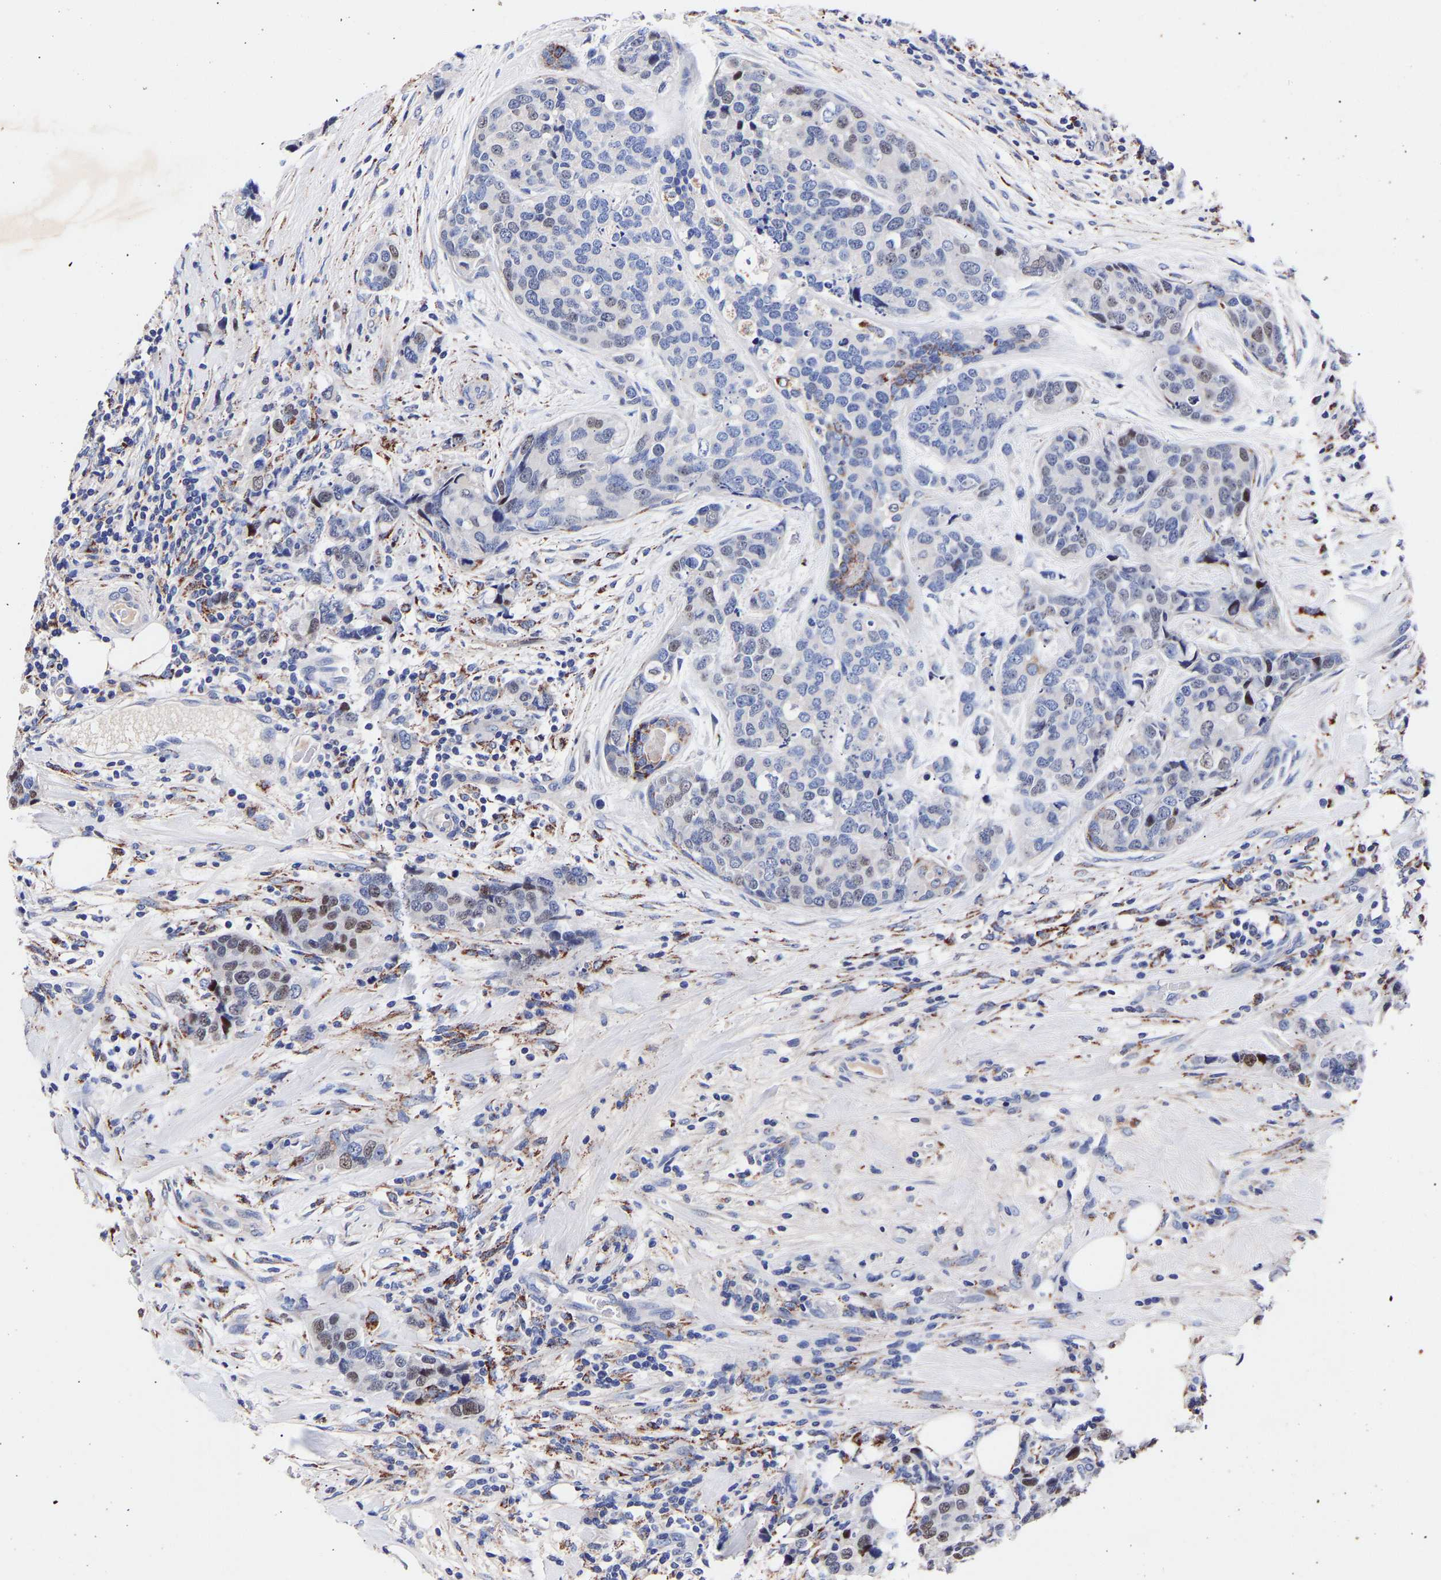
{"staining": {"intensity": "negative", "quantity": "none", "location": "none"}, "tissue": "breast cancer", "cell_type": "Tumor cells", "image_type": "cancer", "snomed": [{"axis": "morphology", "description": "Lobular carcinoma"}, {"axis": "topography", "description": "Breast"}], "caption": "The photomicrograph exhibits no staining of tumor cells in breast cancer (lobular carcinoma).", "gene": "SEM1", "patient": {"sex": "female", "age": 59}}